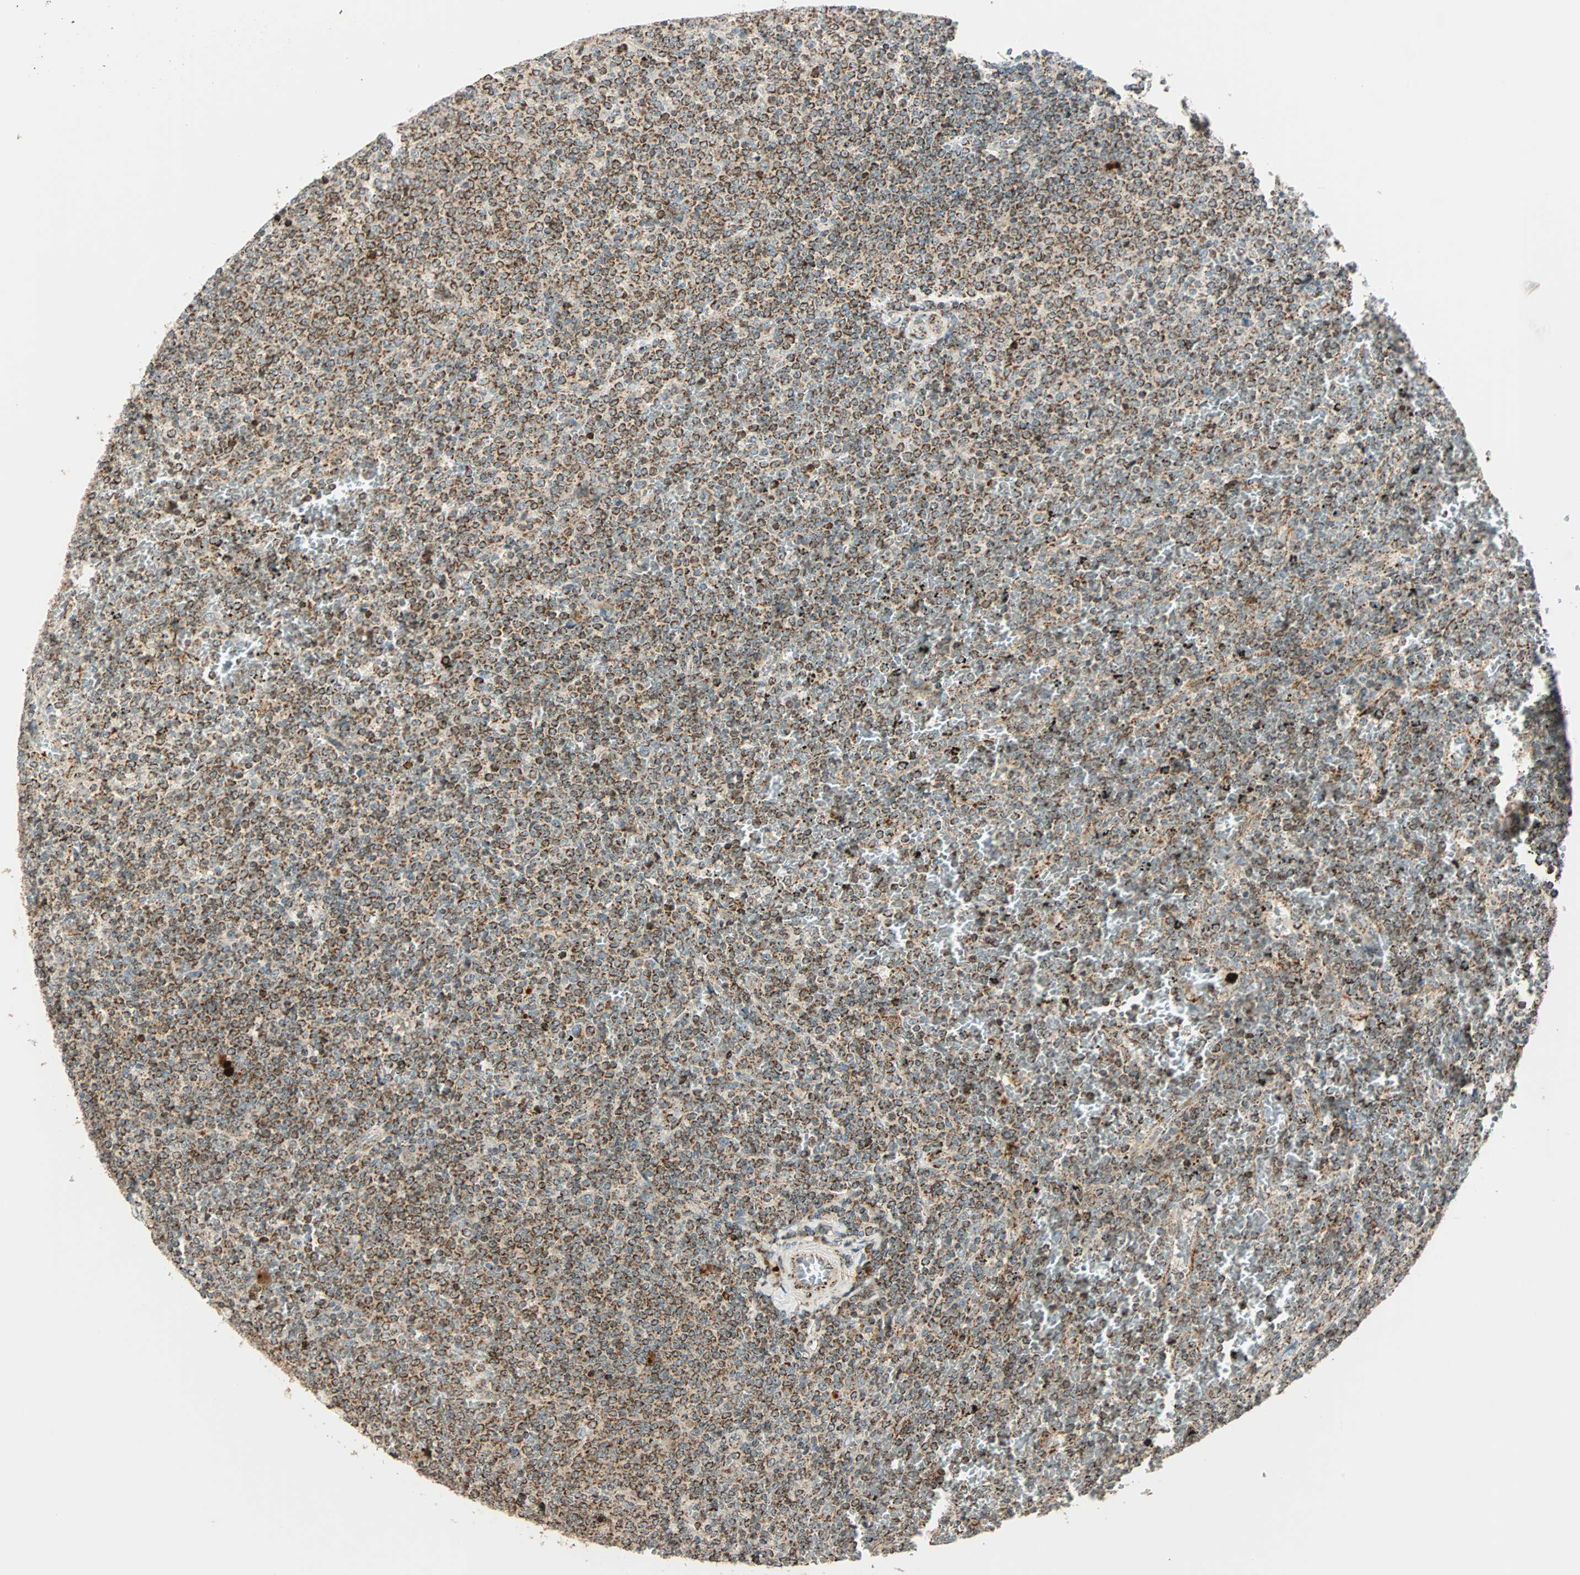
{"staining": {"intensity": "weak", "quantity": ">75%", "location": "cytoplasmic/membranous"}, "tissue": "lymphoma", "cell_type": "Tumor cells", "image_type": "cancer", "snomed": [{"axis": "morphology", "description": "Malignant lymphoma, non-Hodgkin's type, Low grade"}, {"axis": "topography", "description": "Spleen"}], "caption": "A micrograph showing weak cytoplasmic/membranous expression in about >75% of tumor cells in lymphoma, as visualized by brown immunohistochemical staining.", "gene": "SPRY4", "patient": {"sex": "female", "age": 77}}